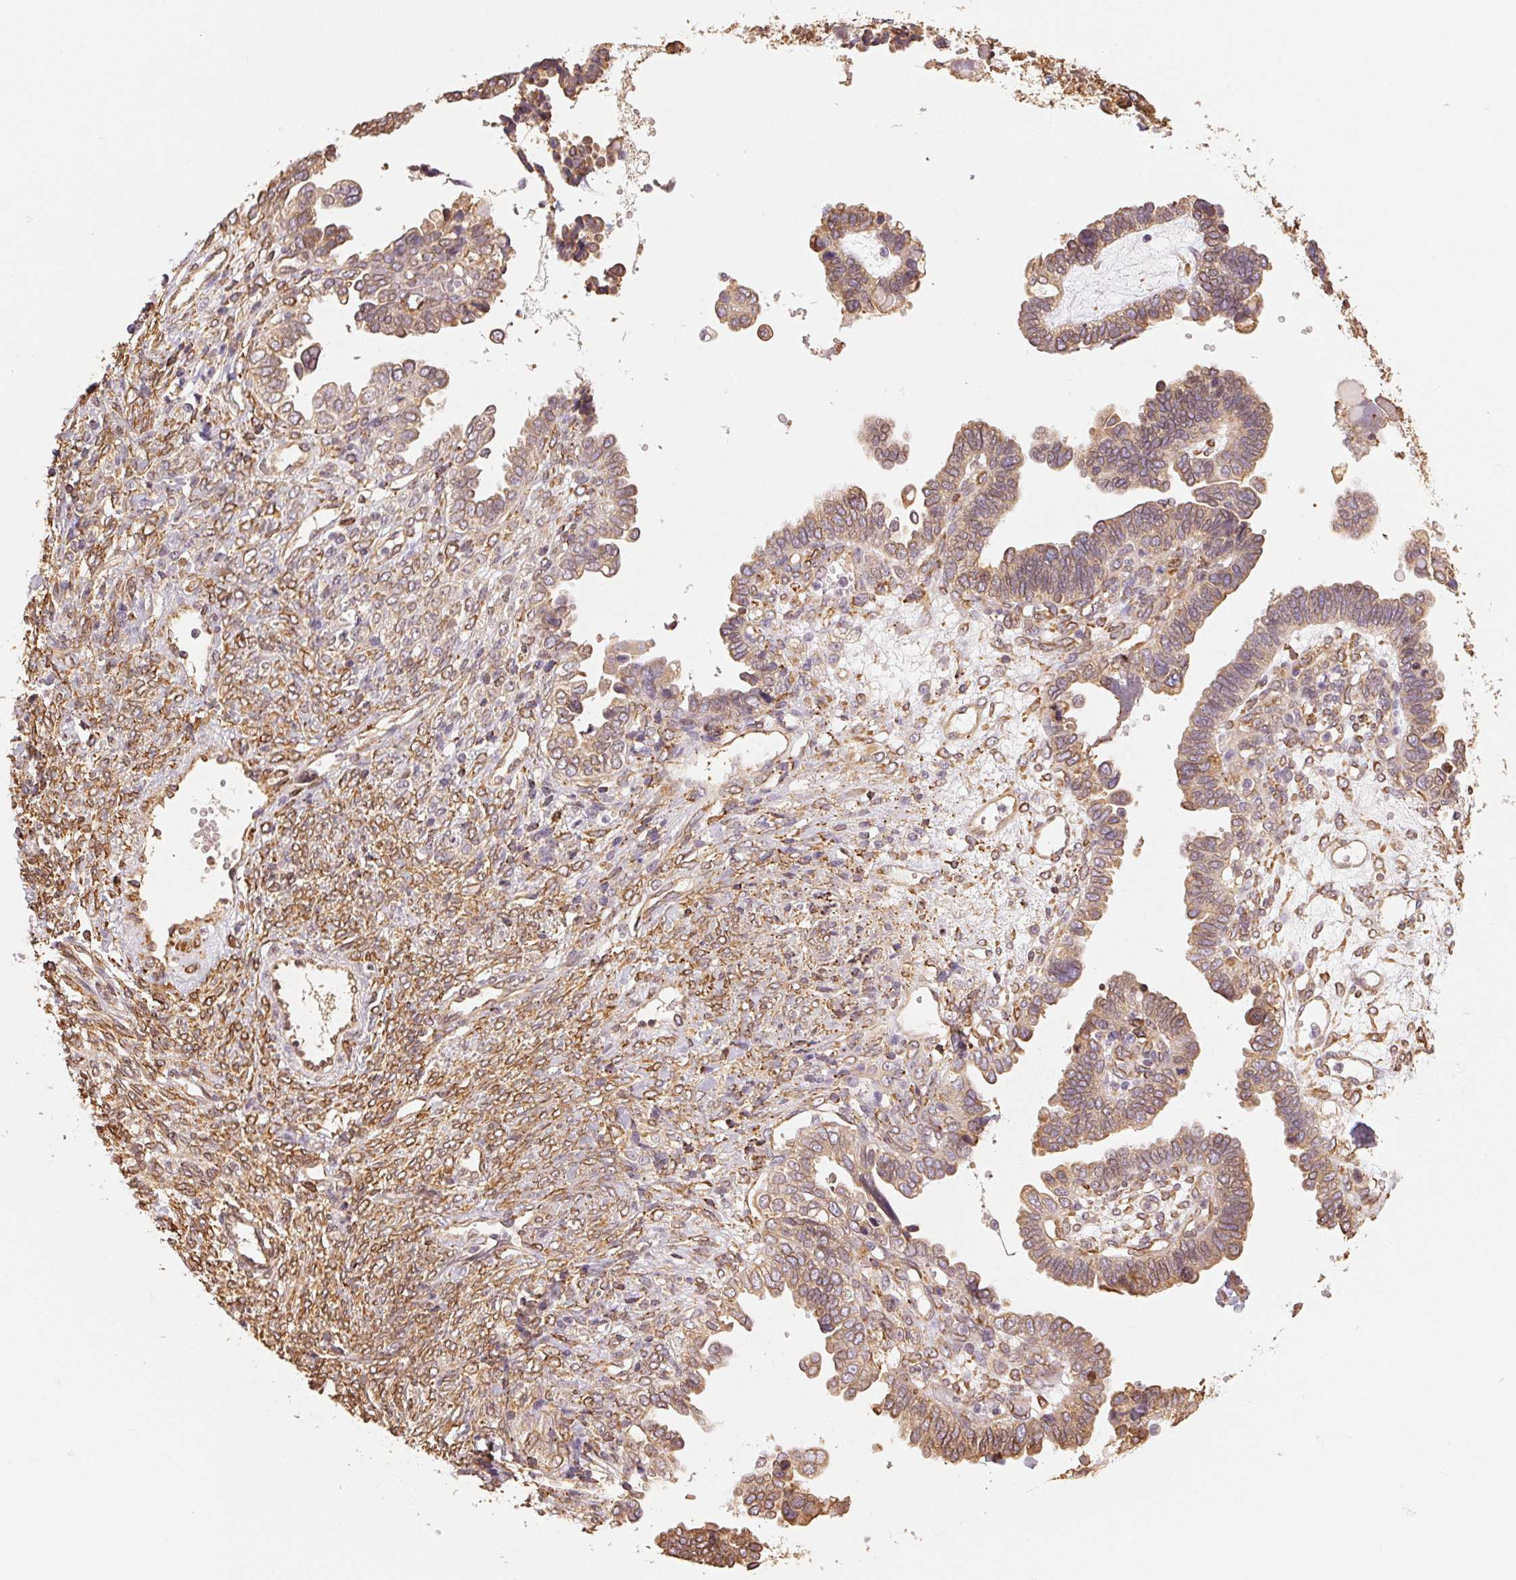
{"staining": {"intensity": "moderate", "quantity": ">75%", "location": "cytoplasmic/membranous"}, "tissue": "ovarian cancer", "cell_type": "Tumor cells", "image_type": "cancer", "snomed": [{"axis": "morphology", "description": "Cystadenocarcinoma, serous, NOS"}, {"axis": "topography", "description": "Ovary"}], "caption": "Human ovarian cancer (serous cystadenocarcinoma) stained with a brown dye exhibits moderate cytoplasmic/membranous positive staining in approximately >75% of tumor cells.", "gene": "RCN3", "patient": {"sex": "female", "age": 51}}